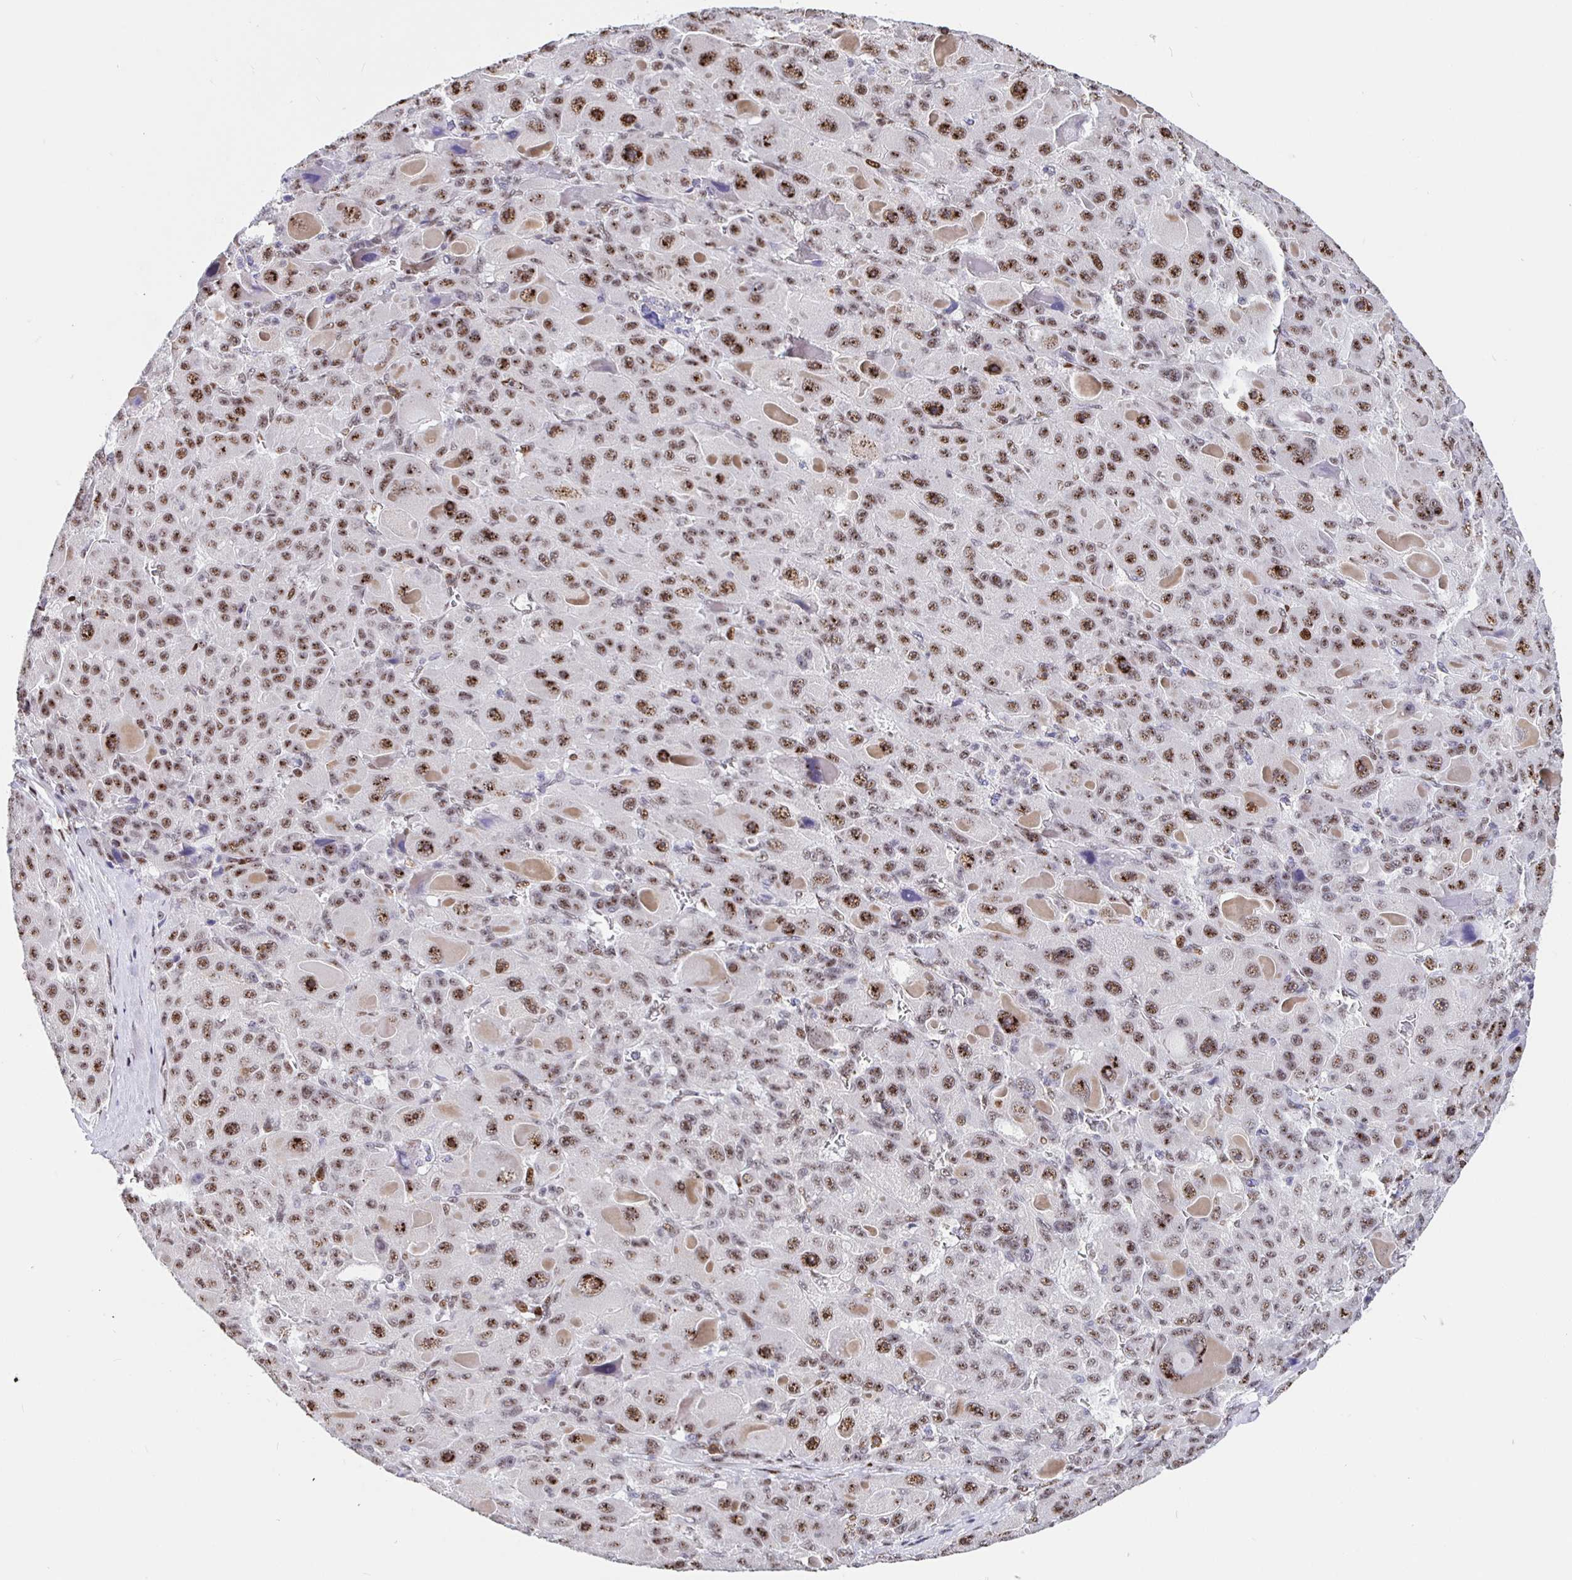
{"staining": {"intensity": "moderate", "quantity": ">75%", "location": "nuclear"}, "tissue": "liver cancer", "cell_type": "Tumor cells", "image_type": "cancer", "snomed": [{"axis": "morphology", "description": "Carcinoma, Hepatocellular, NOS"}, {"axis": "topography", "description": "Liver"}], "caption": "This histopathology image demonstrates immunohistochemistry (IHC) staining of liver hepatocellular carcinoma, with medium moderate nuclear expression in about >75% of tumor cells.", "gene": "SETD5", "patient": {"sex": "male", "age": 76}}